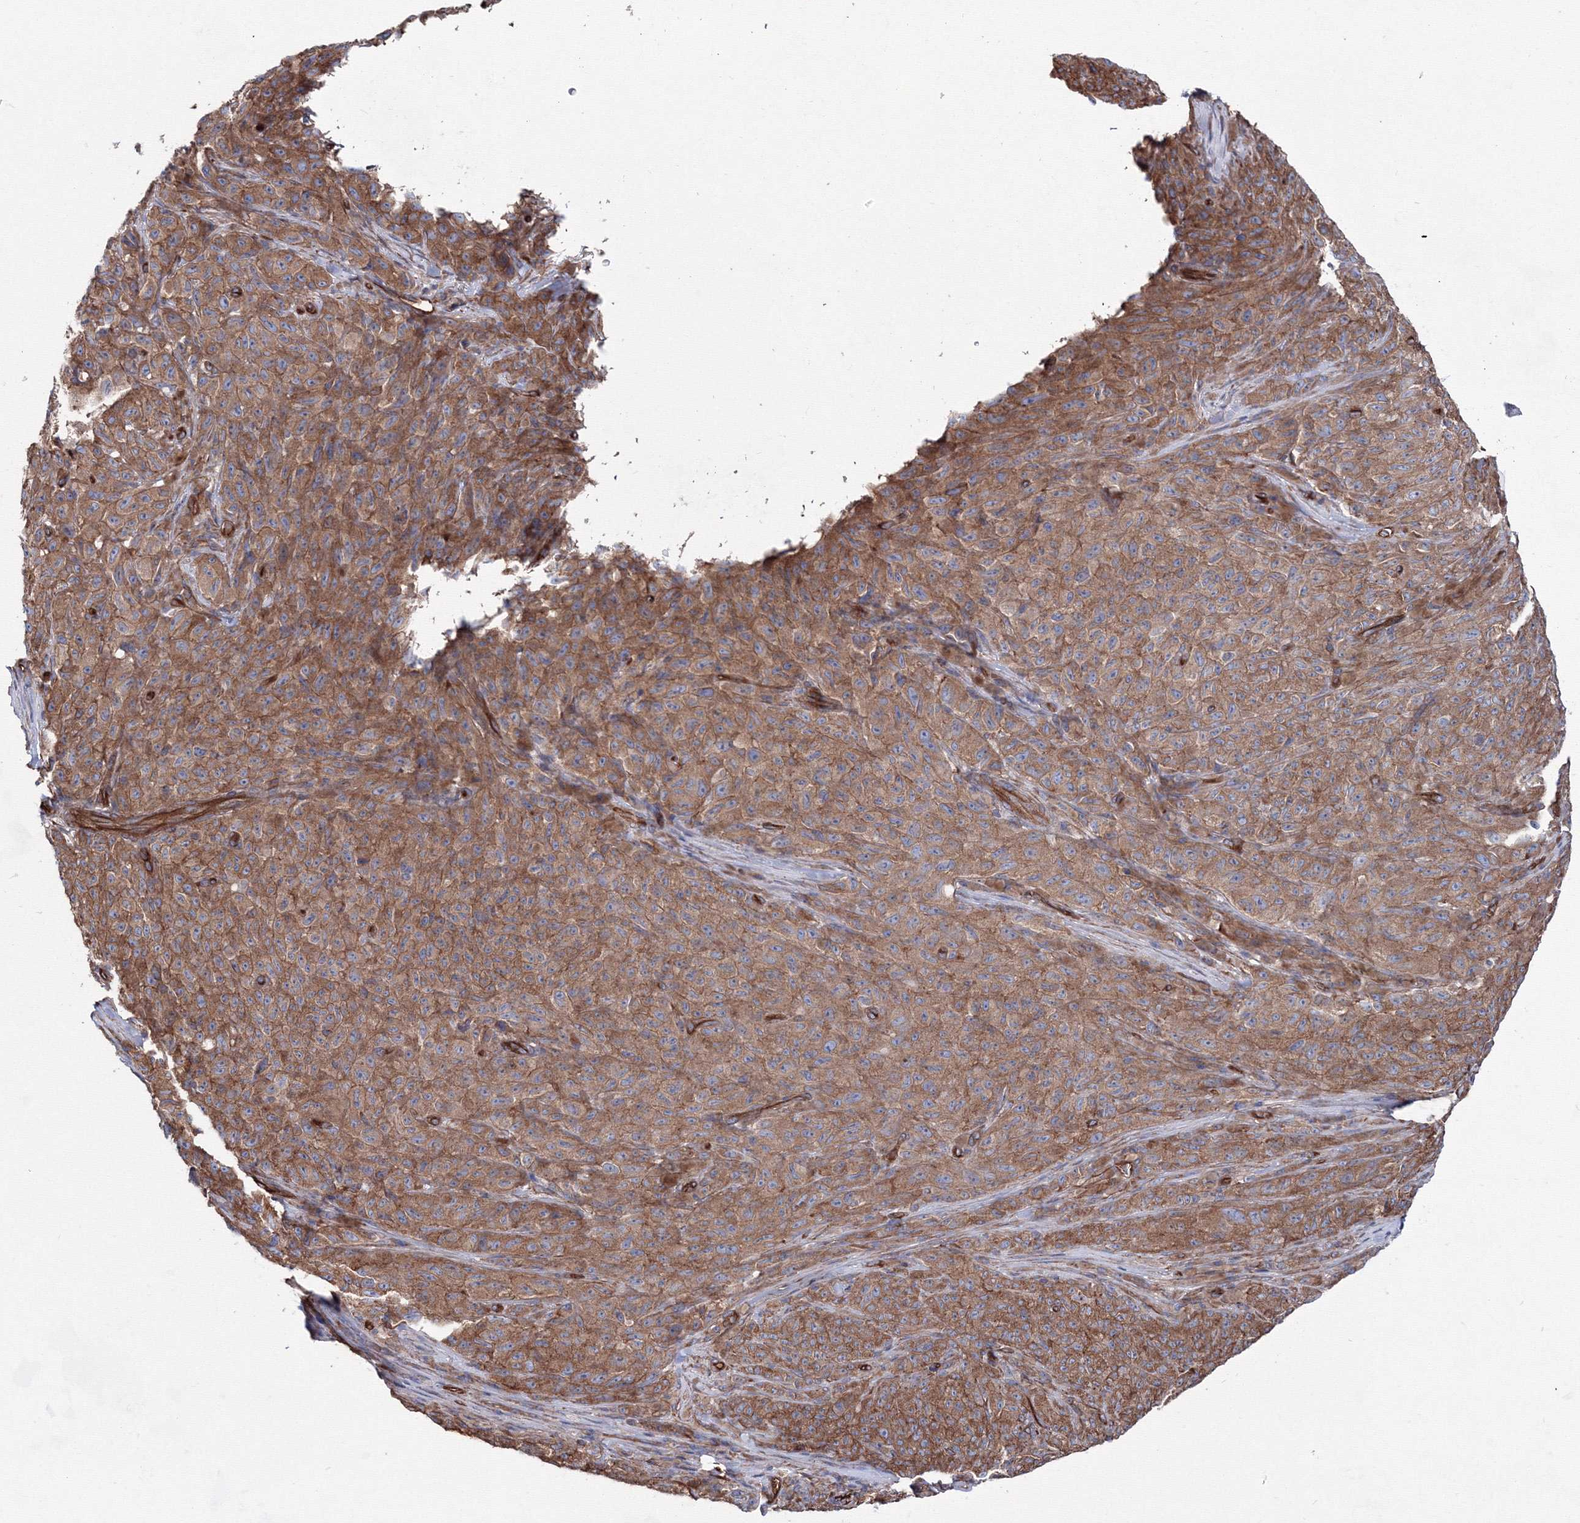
{"staining": {"intensity": "moderate", "quantity": ">75%", "location": "cytoplasmic/membranous"}, "tissue": "melanoma", "cell_type": "Tumor cells", "image_type": "cancer", "snomed": [{"axis": "morphology", "description": "Malignant melanoma, NOS"}, {"axis": "topography", "description": "Skin"}], "caption": "Human melanoma stained for a protein (brown) shows moderate cytoplasmic/membranous positive expression in about >75% of tumor cells.", "gene": "ANKRD37", "patient": {"sex": "female", "age": 82}}